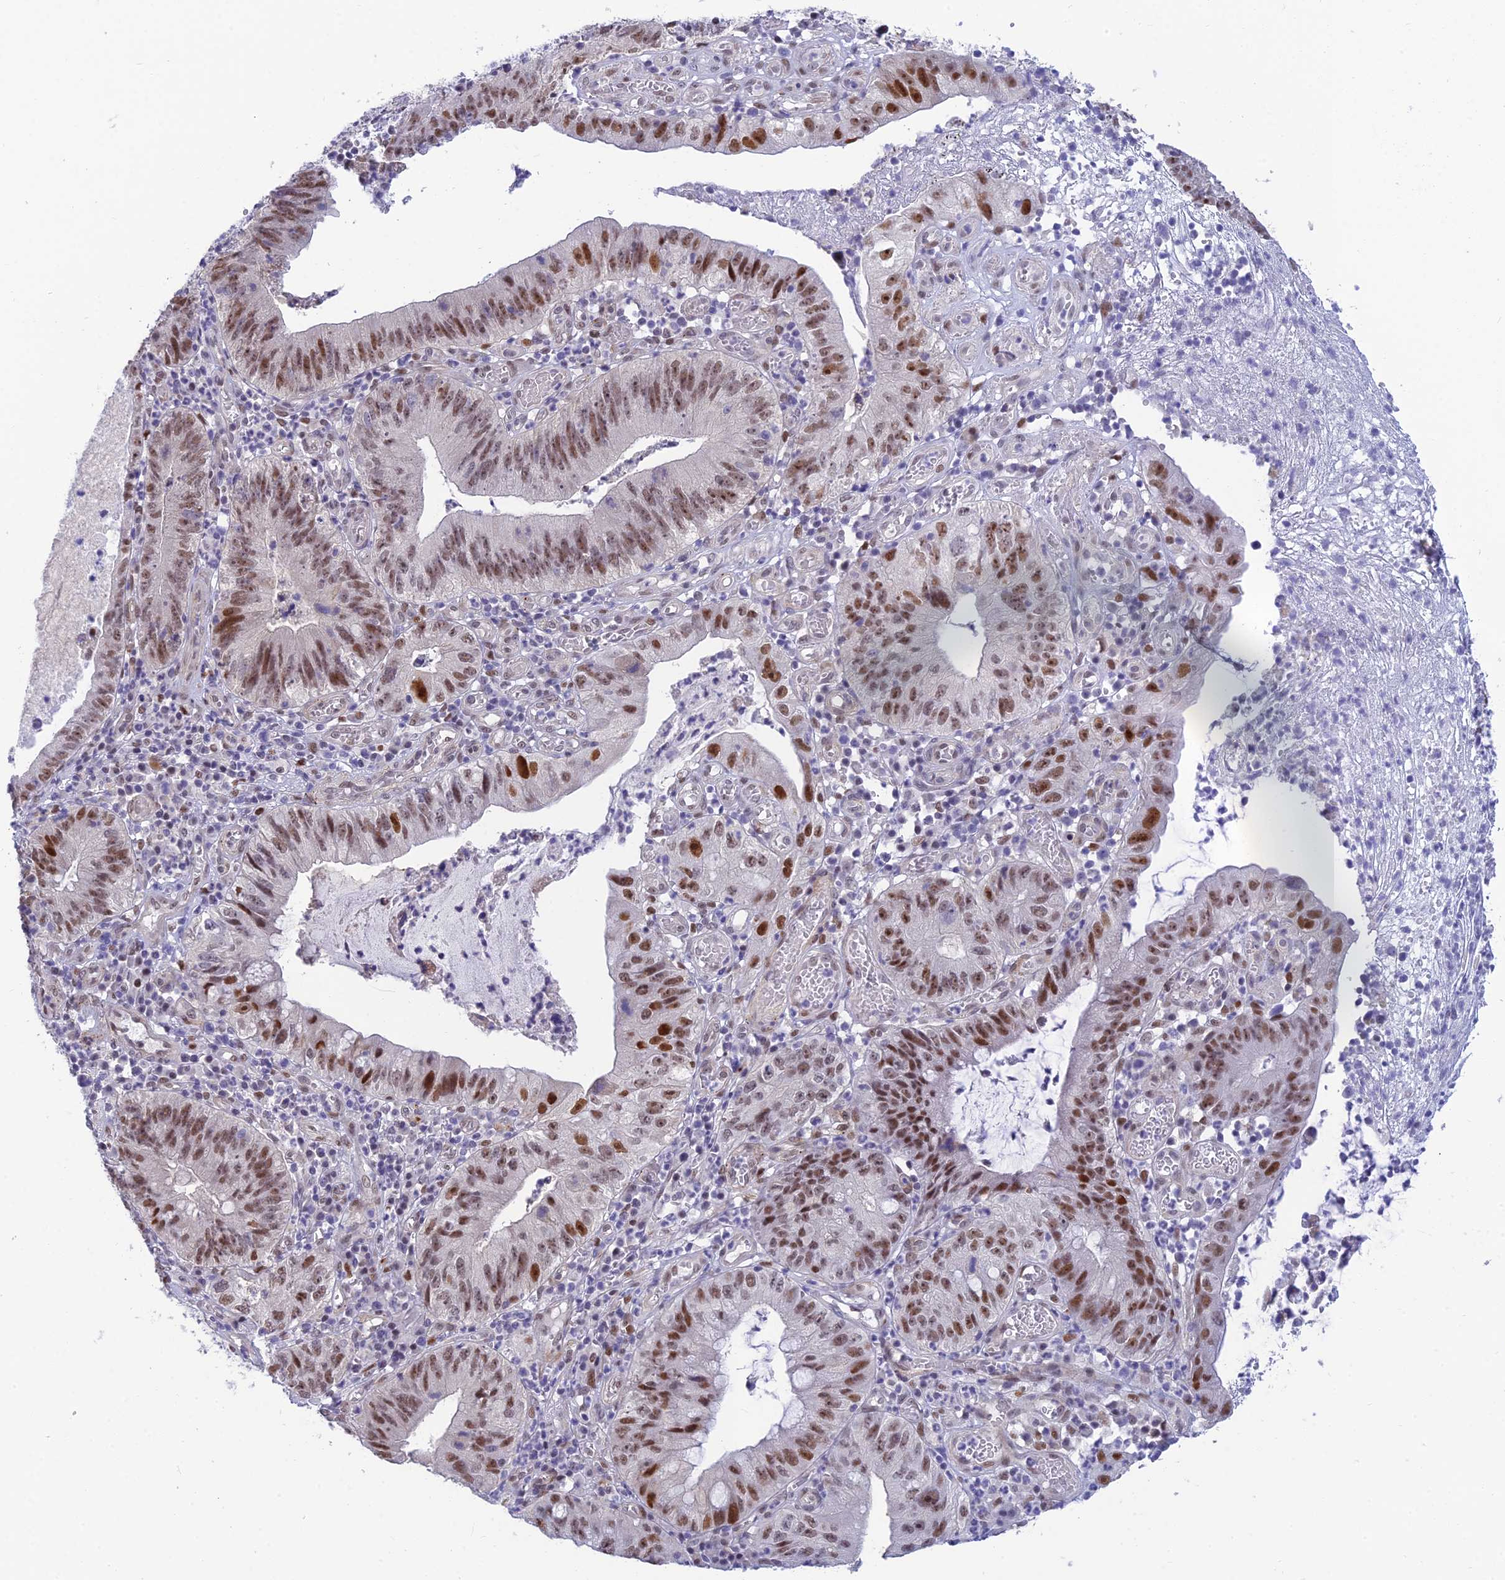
{"staining": {"intensity": "moderate", "quantity": ">75%", "location": "nuclear"}, "tissue": "stomach cancer", "cell_type": "Tumor cells", "image_type": "cancer", "snomed": [{"axis": "morphology", "description": "Adenocarcinoma, NOS"}, {"axis": "topography", "description": "Stomach"}], "caption": "Tumor cells show medium levels of moderate nuclear positivity in approximately >75% of cells in stomach cancer. (IHC, brightfield microscopy, high magnification).", "gene": "CLK4", "patient": {"sex": "male", "age": 59}}